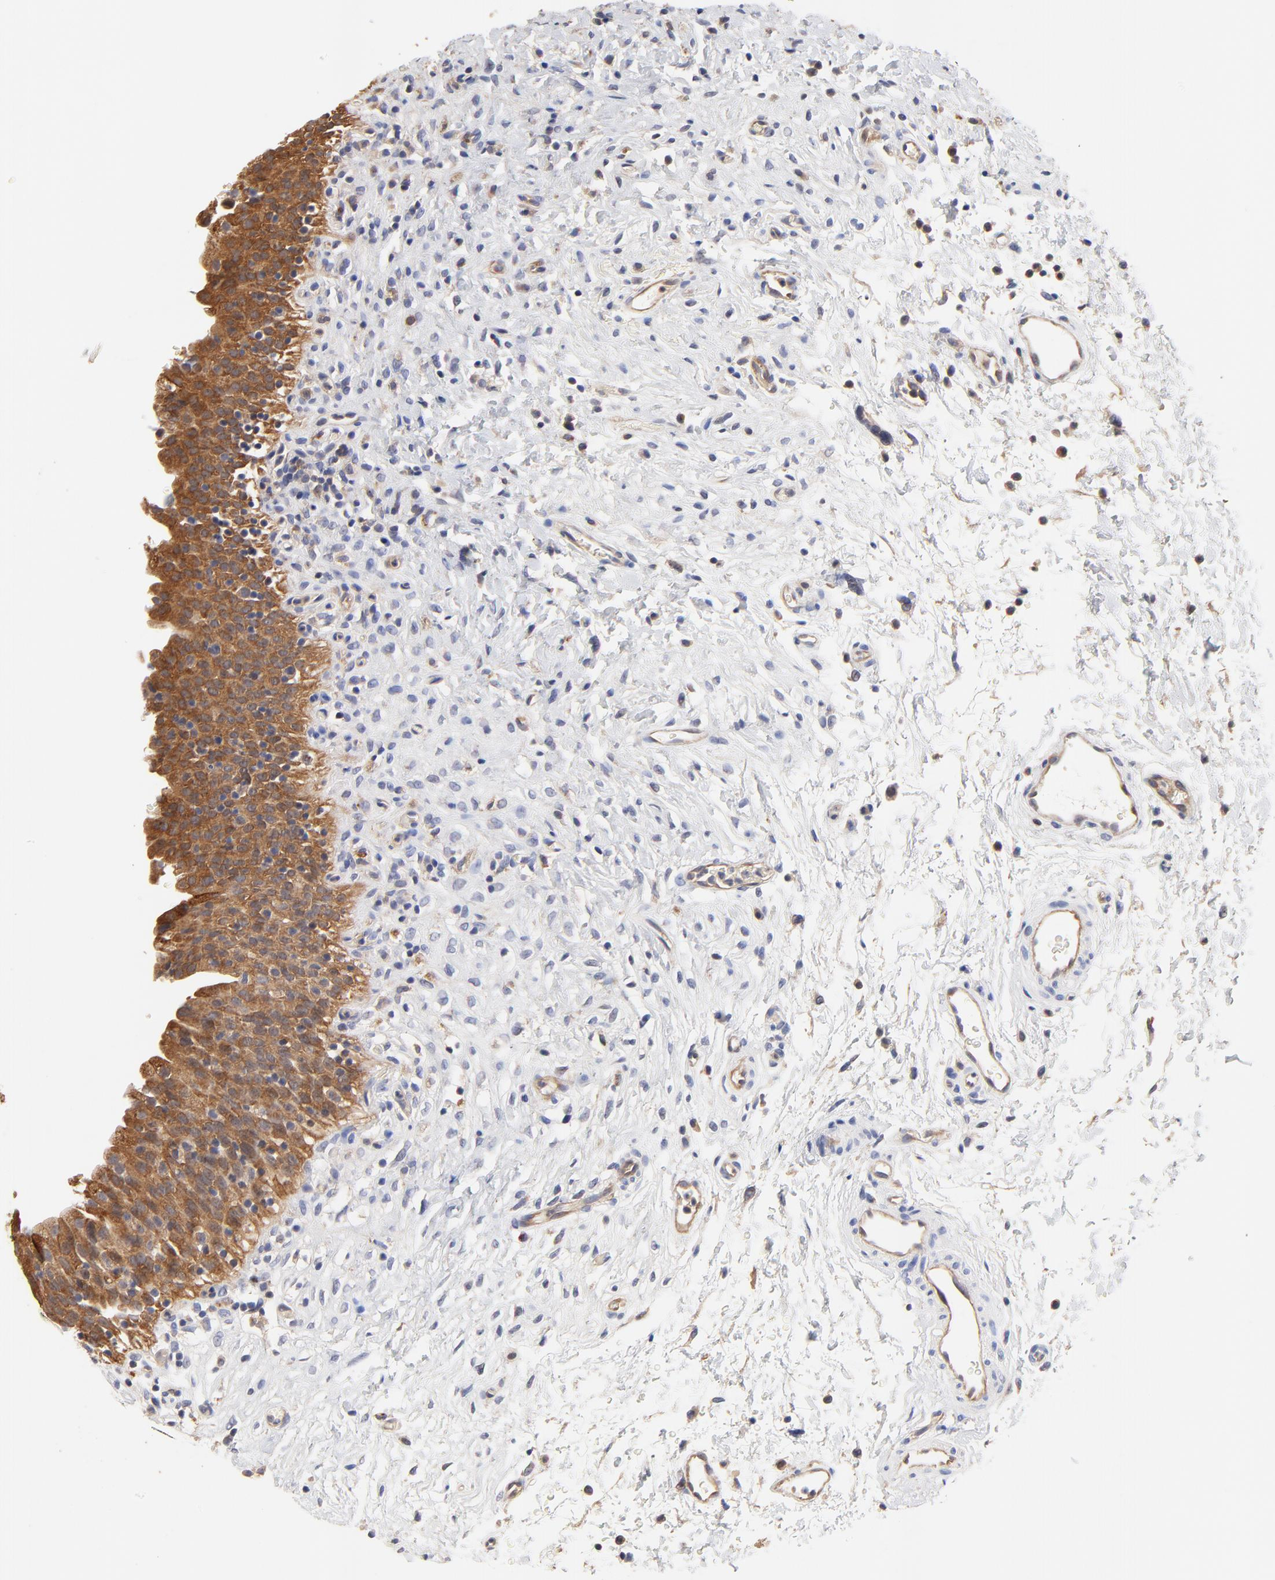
{"staining": {"intensity": "strong", "quantity": ">75%", "location": "cytoplasmic/membranous"}, "tissue": "urinary bladder", "cell_type": "Urothelial cells", "image_type": "normal", "snomed": [{"axis": "morphology", "description": "Normal tissue, NOS"}, {"axis": "topography", "description": "Urinary bladder"}], "caption": "Urinary bladder stained with DAB IHC displays high levels of strong cytoplasmic/membranous expression in about >75% of urothelial cells.", "gene": "FBXL2", "patient": {"sex": "male", "age": 51}}